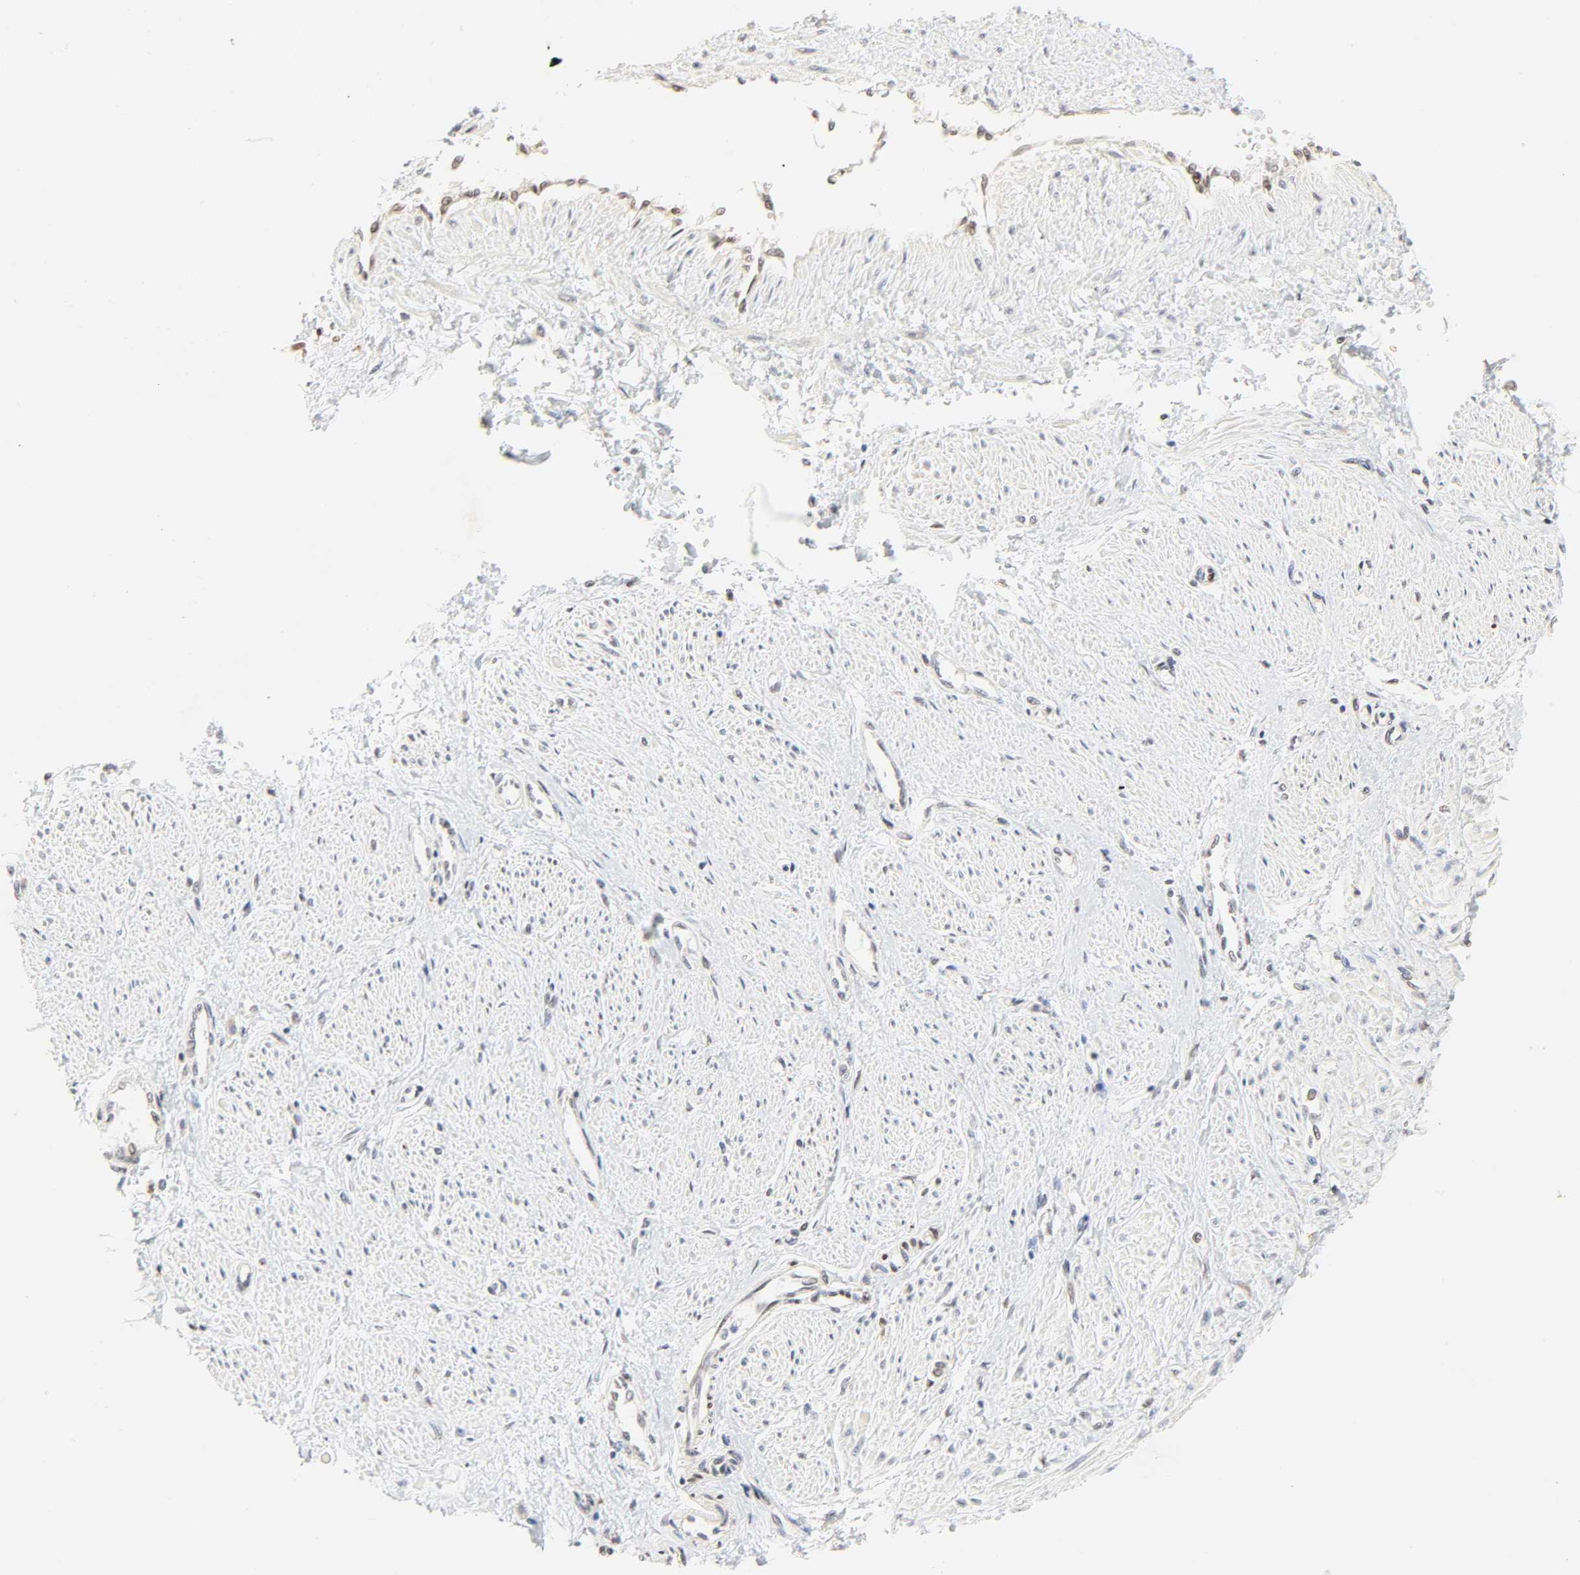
{"staining": {"intensity": "negative", "quantity": "none", "location": "none"}, "tissue": "smooth muscle", "cell_type": "Smooth muscle cells", "image_type": "normal", "snomed": [{"axis": "morphology", "description": "Normal tissue, NOS"}, {"axis": "topography", "description": "Smooth muscle"}, {"axis": "topography", "description": "Uterus"}], "caption": "The photomicrograph reveals no staining of smooth muscle cells in normal smooth muscle. The staining is performed using DAB (3,3'-diaminobenzidine) brown chromogen with nuclei counter-stained in using hematoxylin.", "gene": "DAZAP1", "patient": {"sex": "female", "age": 39}}